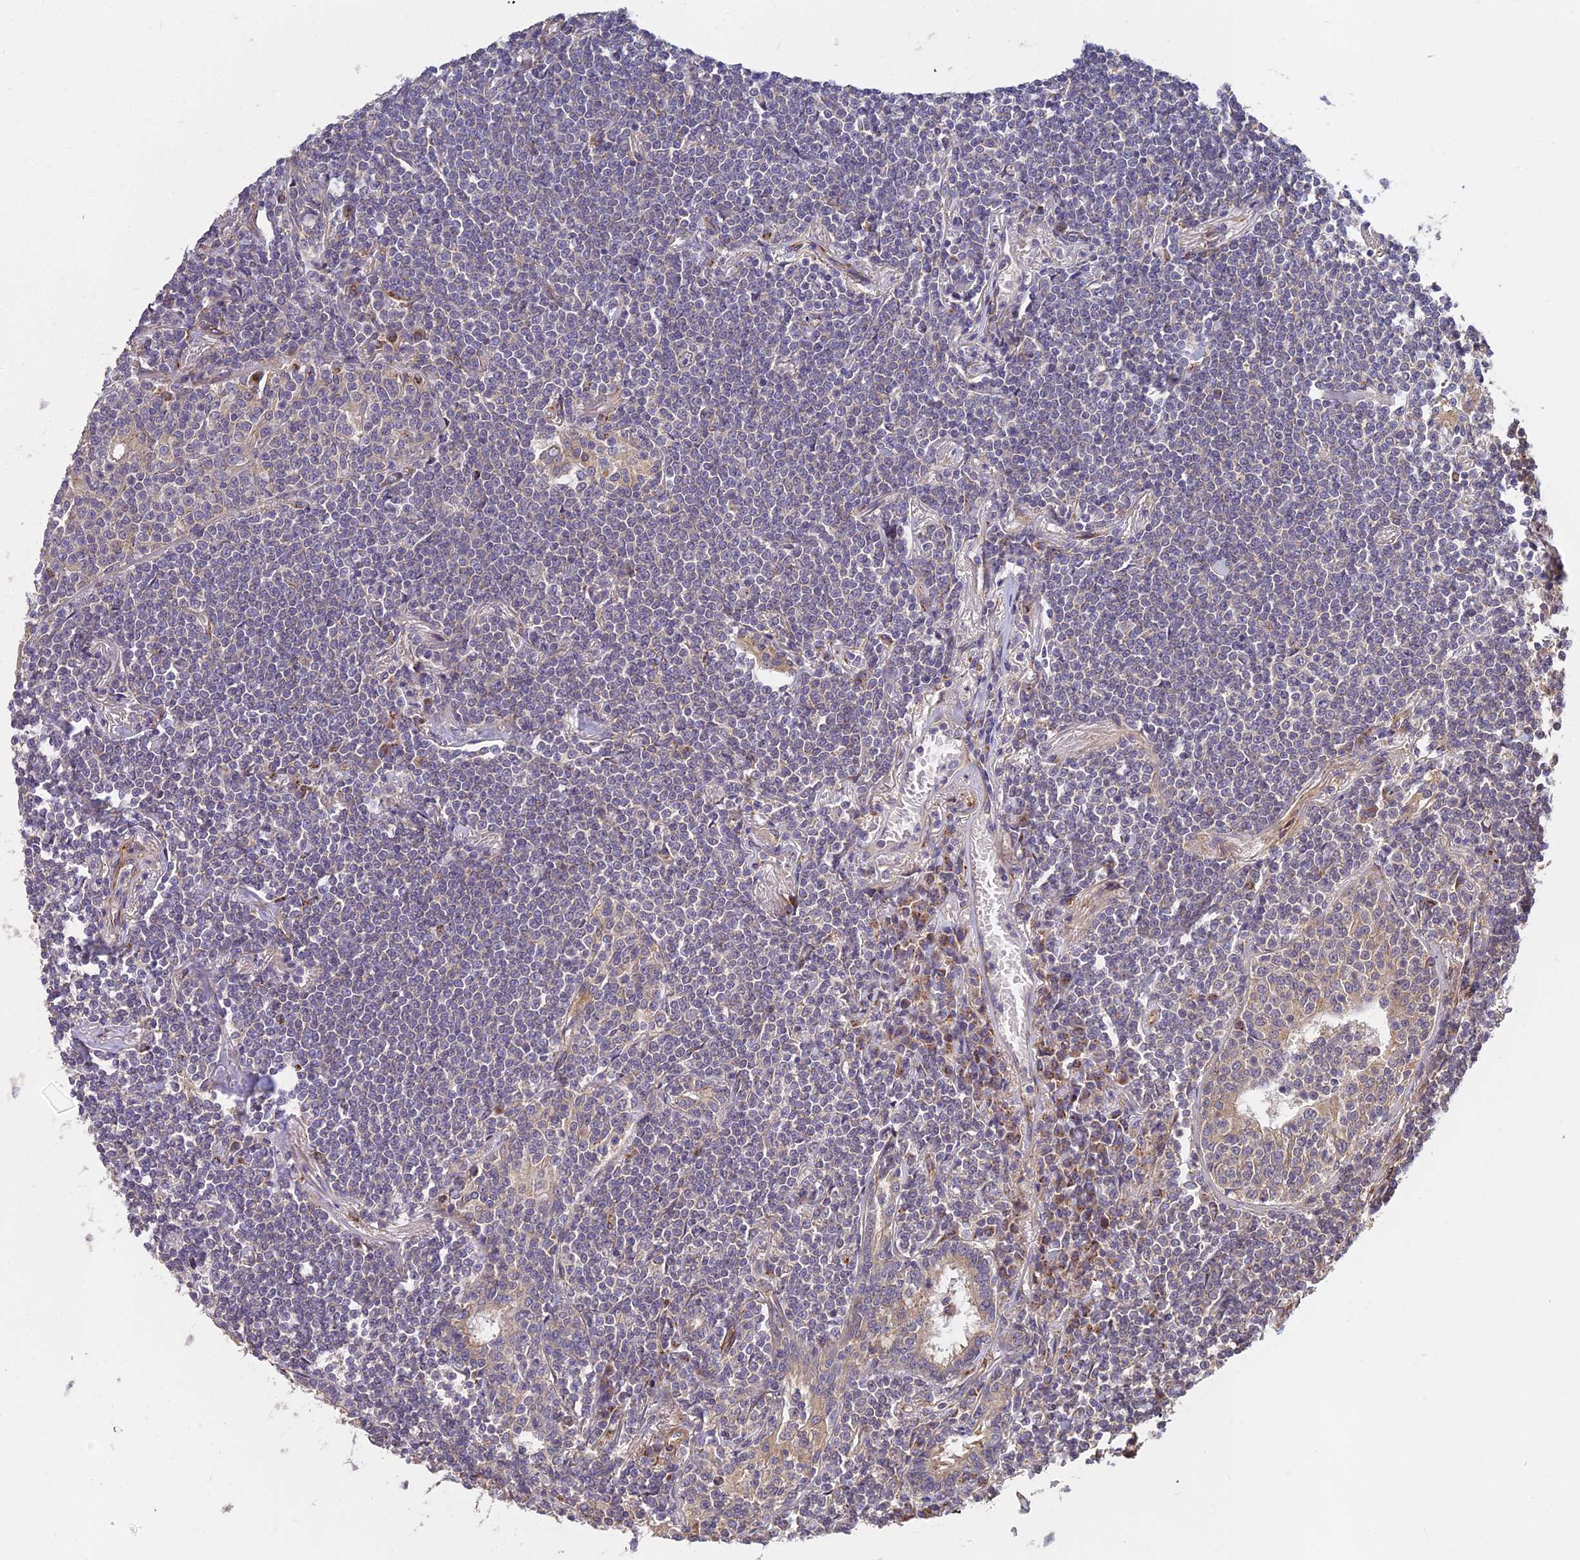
{"staining": {"intensity": "negative", "quantity": "none", "location": "none"}, "tissue": "lymphoma", "cell_type": "Tumor cells", "image_type": "cancer", "snomed": [{"axis": "morphology", "description": "Malignant lymphoma, non-Hodgkin's type, Low grade"}, {"axis": "topography", "description": "Lung"}], "caption": "Human malignant lymphoma, non-Hodgkin's type (low-grade) stained for a protein using immunohistochemistry (IHC) shows no staining in tumor cells.", "gene": "ARL8B", "patient": {"sex": "female", "age": 71}}